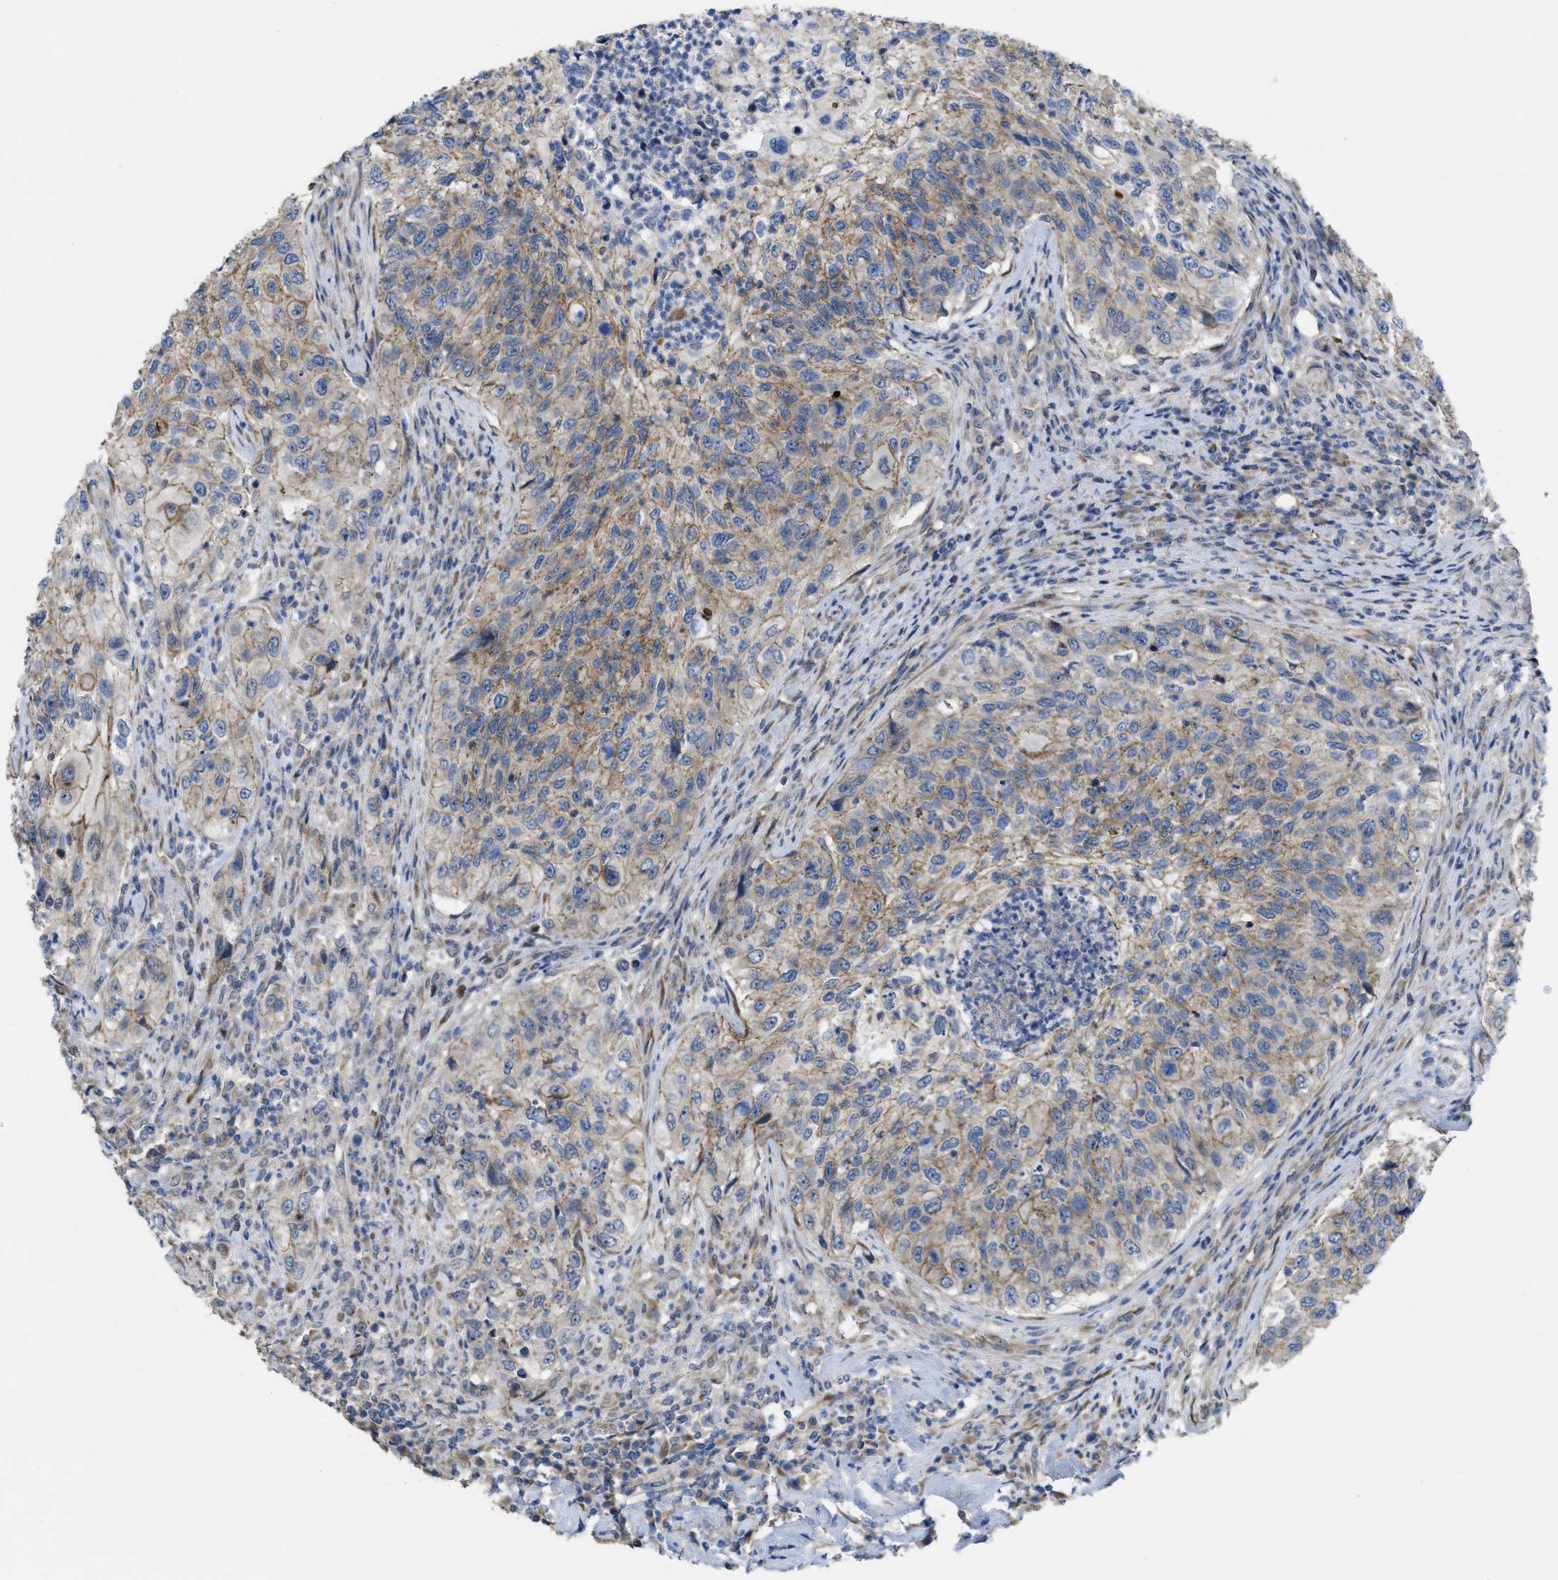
{"staining": {"intensity": "weak", "quantity": "25%-75%", "location": "cytoplasmic/membranous"}, "tissue": "urothelial cancer", "cell_type": "Tumor cells", "image_type": "cancer", "snomed": [{"axis": "morphology", "description": "Urothelial carcinoma, High grade"}, {"axis": "topography", "description": "Urinary bladder"}], "caption": "Immunohistochemical staining of human high-grade urothelial carcinoma displays low levels of weak cytoplasmic/membranous expression in about 25%-75% of tumor cells.", "gene": "CDPF1", "patient": {"sex": "female", "age": 60}}